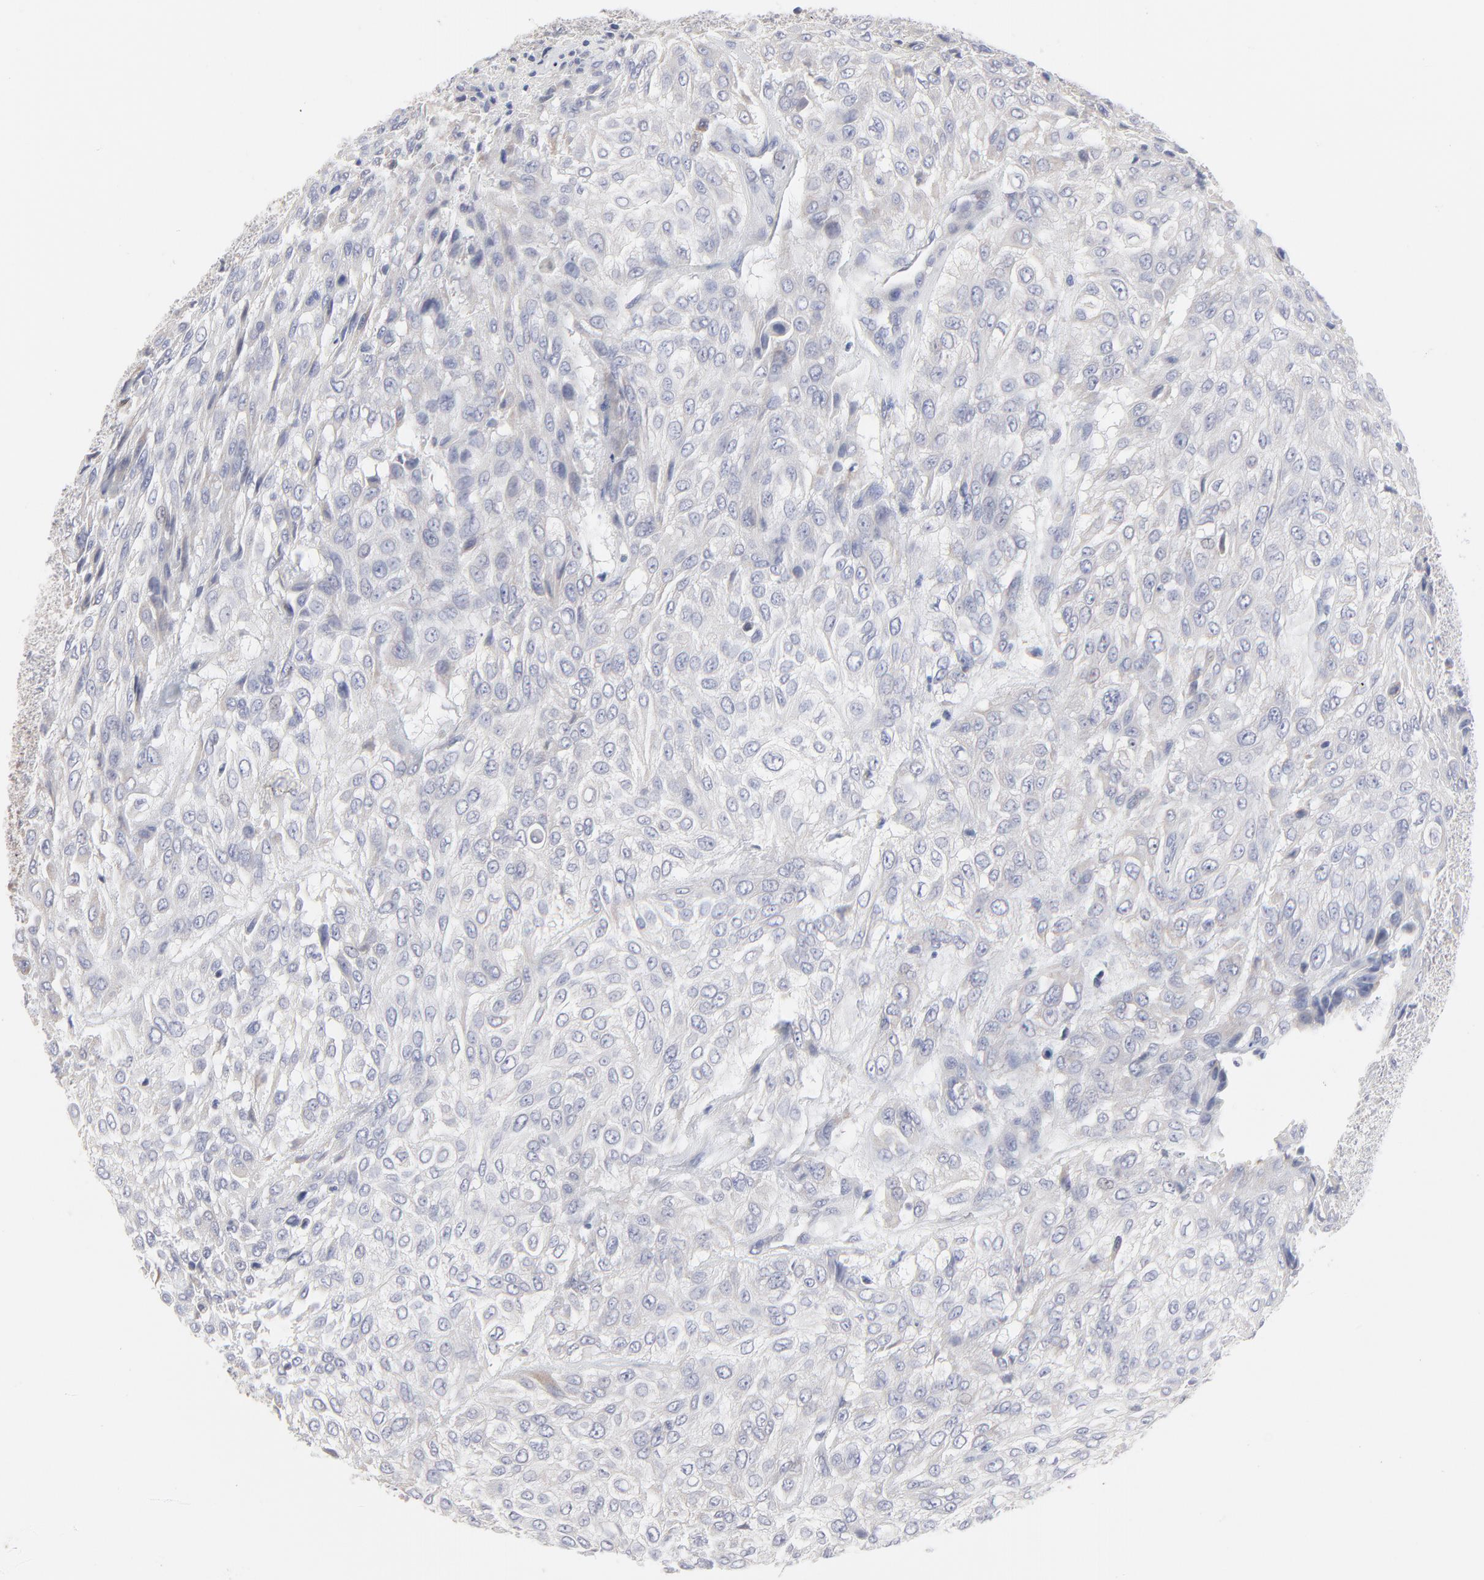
{"staining": {"intensity": "negative", "quantity": "none", "location": "none"}, "tissue": "urothelial cancer", "cell_type": "Tumor cells", "image_type": "cancer", "snomed": [{"axis": "morphology", "description": "Urothelial carcinoma, High grade"}, {"axis": "topography", "description": "Urinary bladder"}], "caption": "Human high-grade urothelial carcinoma stained for a protein using IHC displays no positivity in tumor cells.", "gene": "TRIM22", "patient": {"sex": "male", "age": 57}}